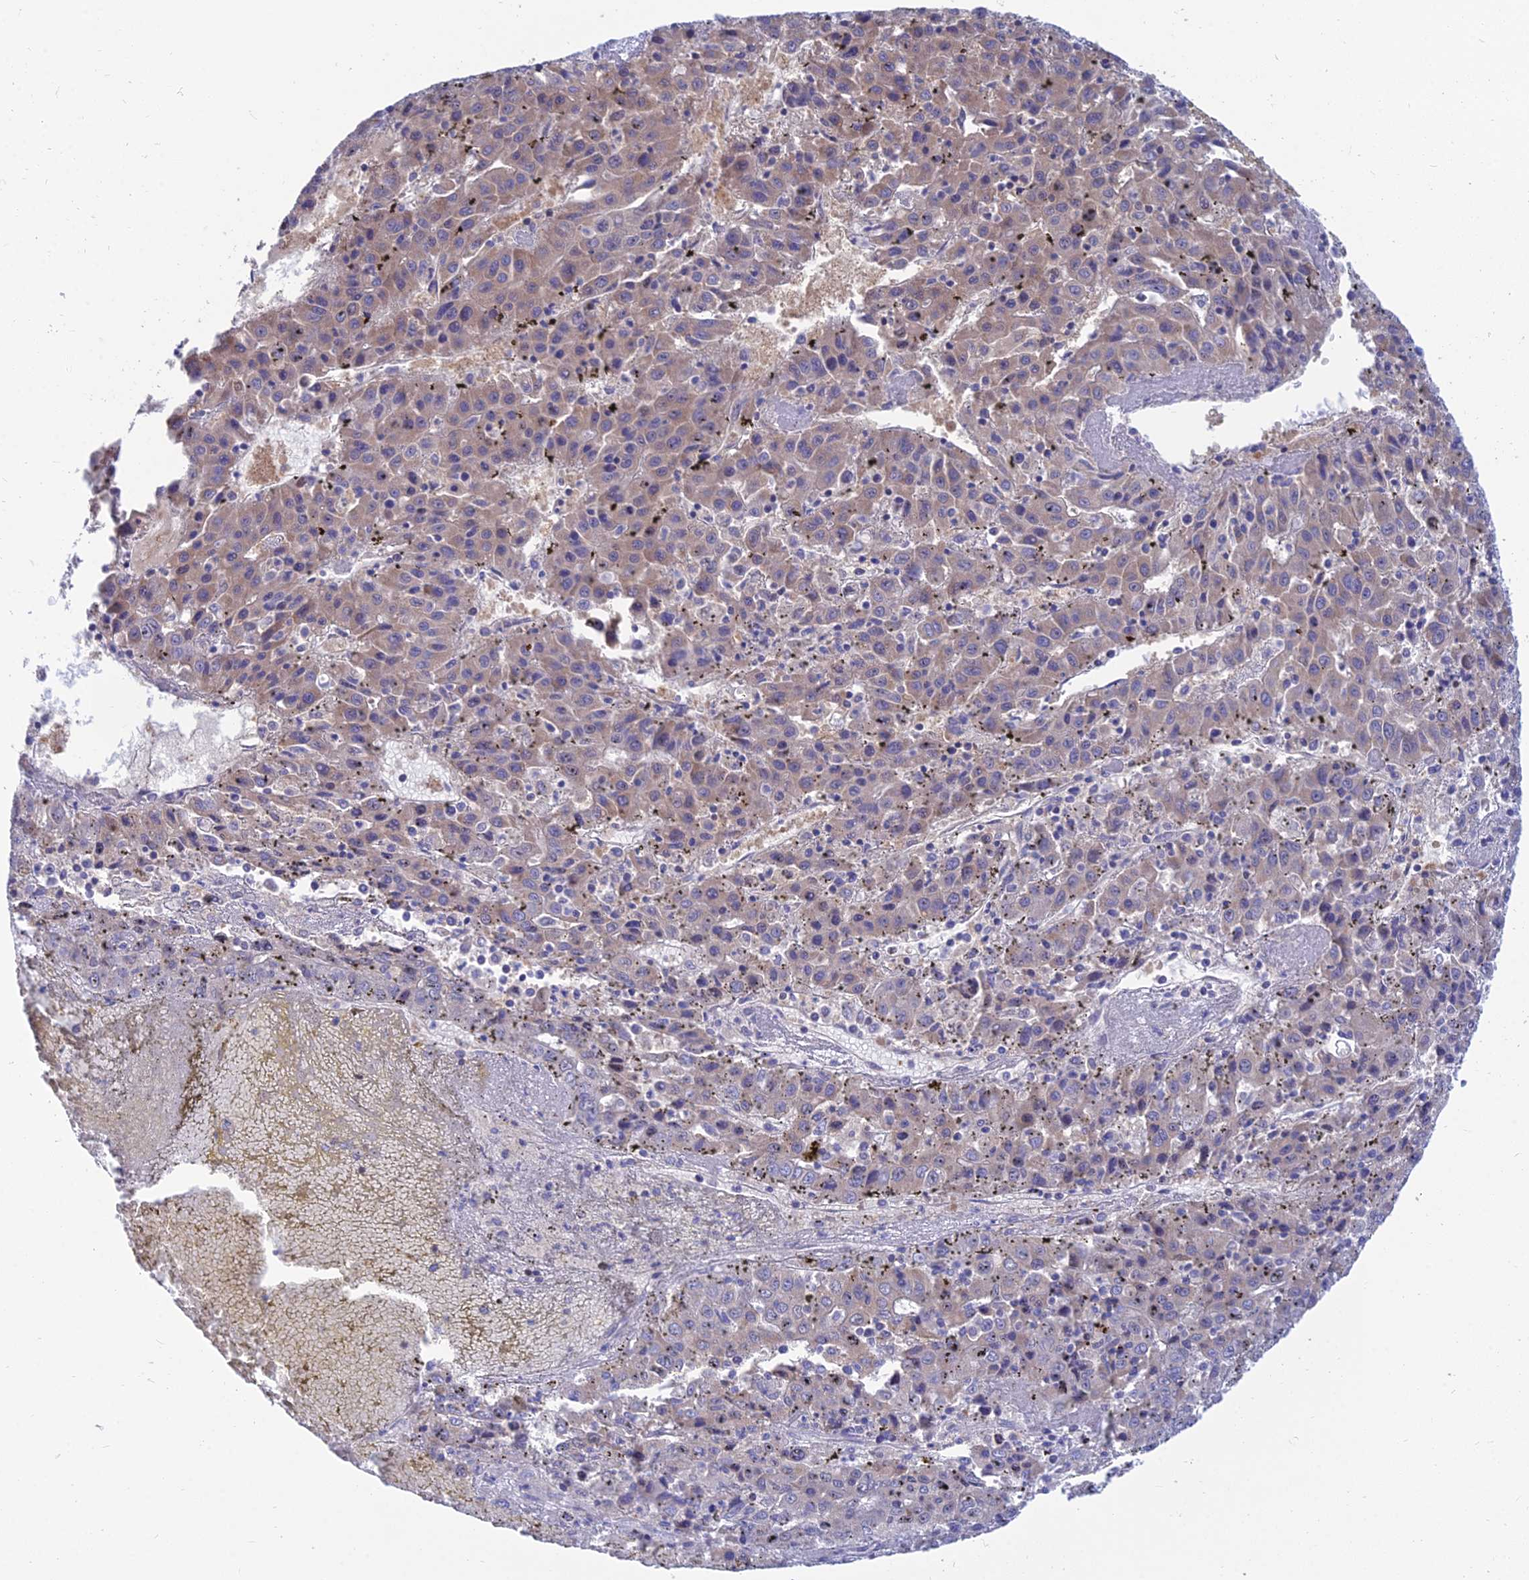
{"staining": {"intensity": "weak", "quantity": "25%-75%", "location": "cytoplasmic/membranous,nuclear"}, "tissue": "liver cancer", "cell_type": "Tumor cells", "image_type": "cancer", "snomed": [{"axis": "morphology", "description": "Carcinoma, Hepatocellular, NOS"}, {"axis": "topography", "description": "Liver"}], "caption": "Protein analysis of liver cancer (hepatocellular carcinoma) tissue demonstrates weak cytoplasmic/membranous and nuclear positivity in approximately 25%-75% of tumor cells. The staining is performed using DAB brown chromogen to label protein expression. The nuclei are counter-stained blue using hematoxylin.", "gene": "DNPEP", "patient": {"sex": "female", "age": 53}}